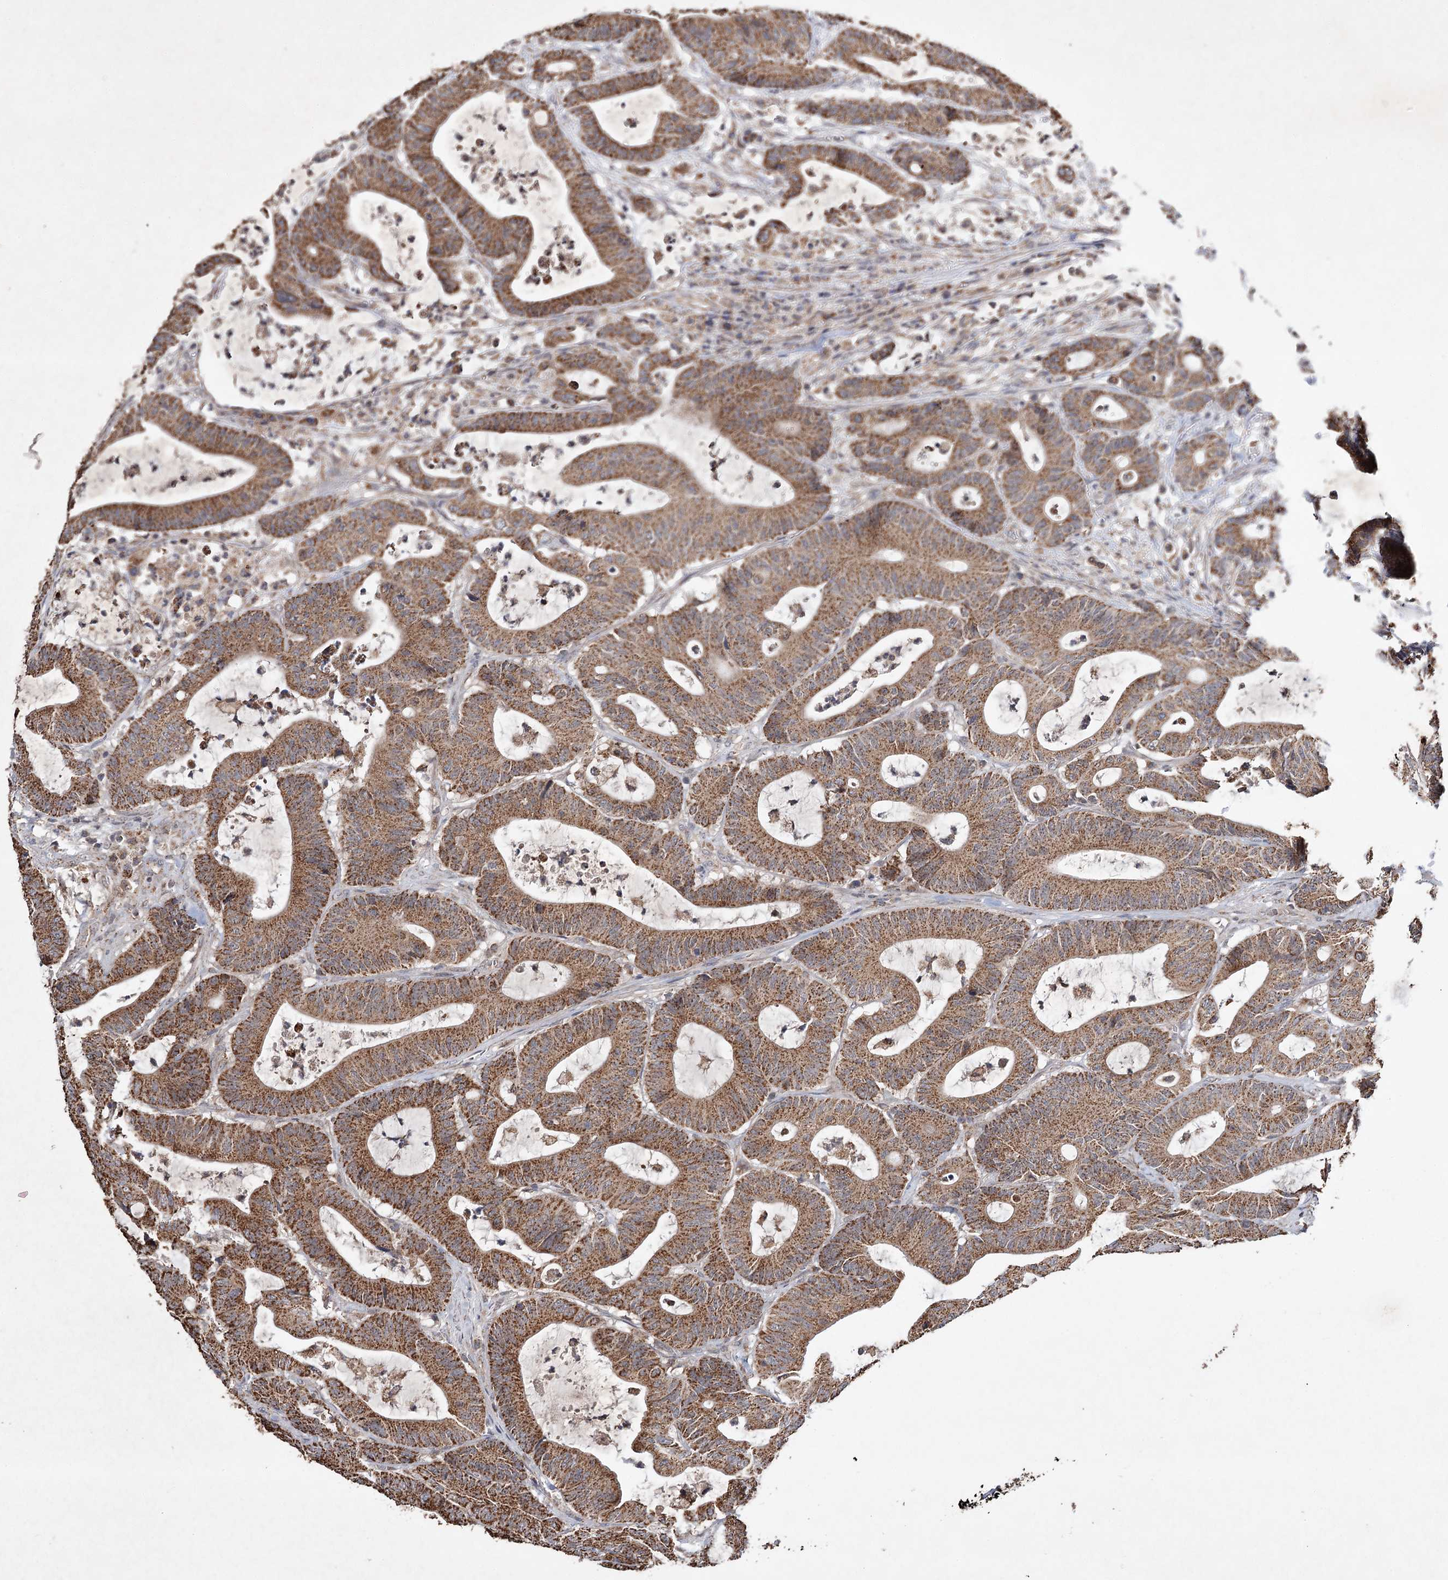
{"staining": {"intensity": "moderate", "quantity": ">75%", "location": "cytoplasmic/membranous"}, "tissue": "colorectal cancer", "cell_type": "Tumor cells", "image_type": "cancer", "snomed": [{"axis": "morphology", "description": "Adenocarcinoma, NOS"}, {"axis": "topography", "description": "Colon"}], "caption": "Immunohistochemistry (DAB (3,3'-diaminobenzidine)) staining of colorectal cancer (adenocarcinoma) displays moderate cytoplasmic/membranous protein staining in about >75% of tumor cells.", "gene": "PIK3CB", "patient": {"sex": "female", "age": 84}}